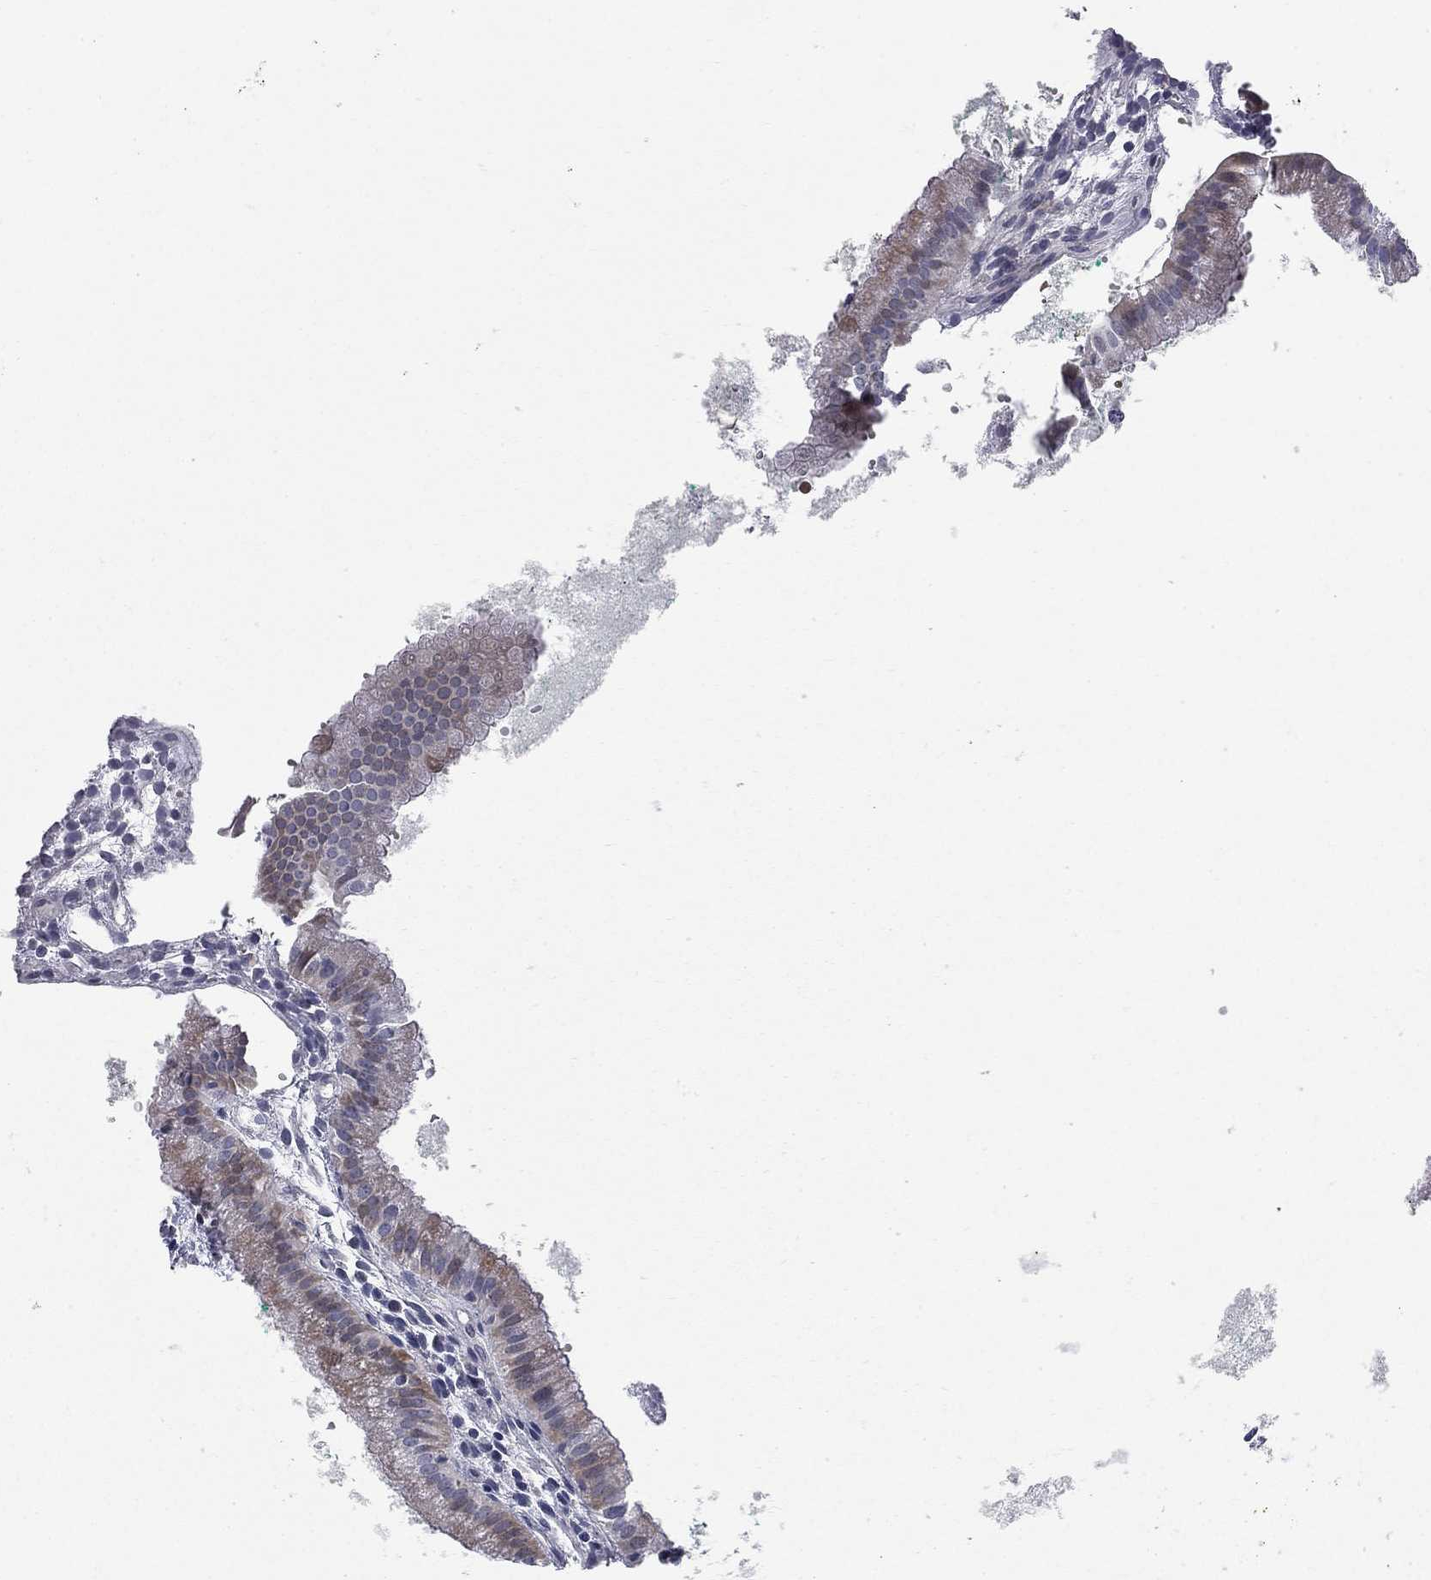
{"staining": {"intensity": "moderate", "quantity": "<25%", "location": "cytoplasmic/membranous"}, "tissue": "gallbladder", "cell_type": "Glandular cells", "image_type": "normal", "snomed": [{"axis": "morphology", "description": "Normal tissue, NOS"}, {"axis": "topography", "description": "Gallbladder"}], "caption": "High-magnification brightfield microscopy of benign gallbladder stained with DAB (3,3'-diaminobenzidine) (brown) and counterstained with hematoxylin (blue). glandular cells exhibit moderate cytoplasmic/membranous expression is seen in approximately<25% of cells.", "gene": "ENSG00000255639", "patient": {"sex": "male", "age": 67}}